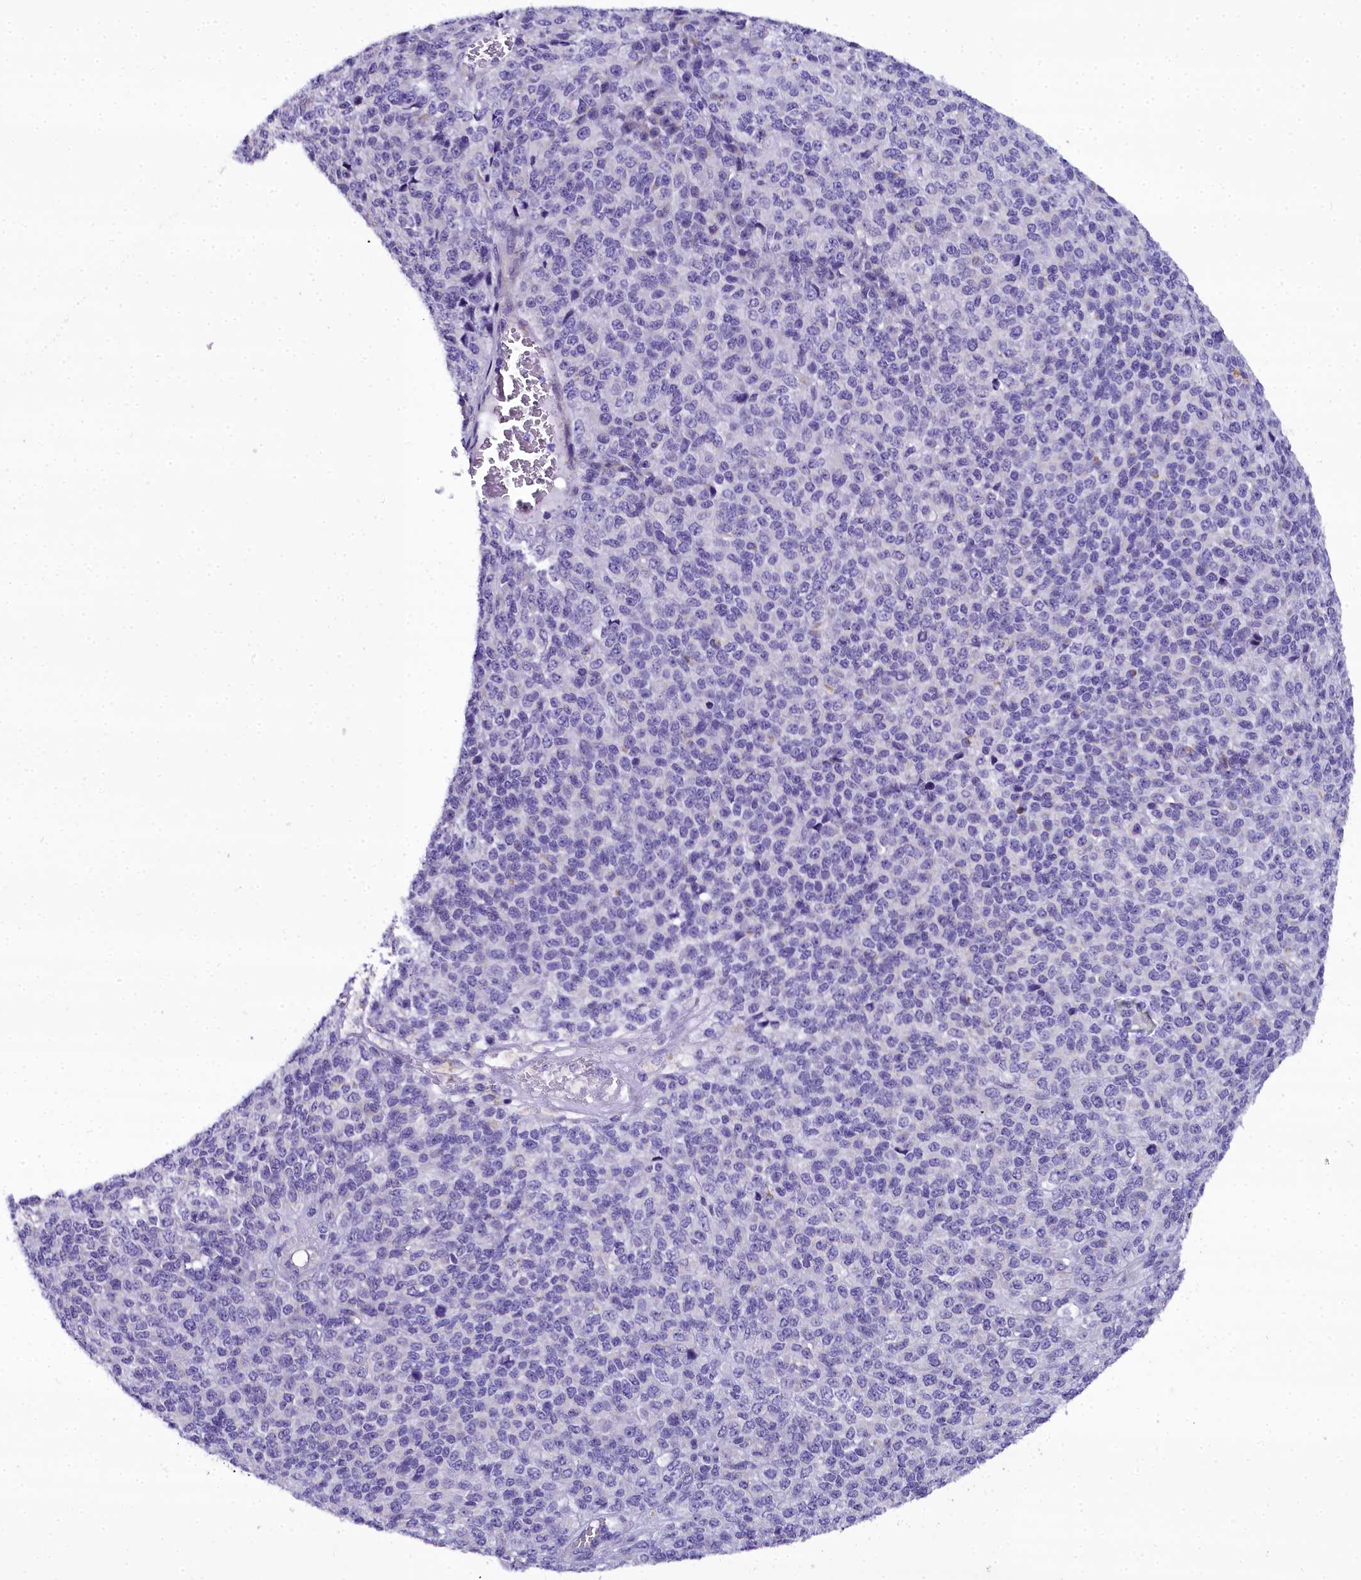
{"staining": {"intensity": "negative", "quantity": "none", "location": "none"}, "tissue": "melanoma", "cell_type": "Tumor cells", "image_type": "cancer", "snomed": [{"axis": "morphology", "description": "Malignant melanoma, Metastatic site"}, {"axis": "topography", "description": "Brain"}], "caption": "Immunohistochemistry (IHC) photomicrograph of human melanoma stained for a protein (brown), which exhibits no expression in tumor cells.", "gene": "TIMM22", "patient": {"sex": "female", "age": 56}}